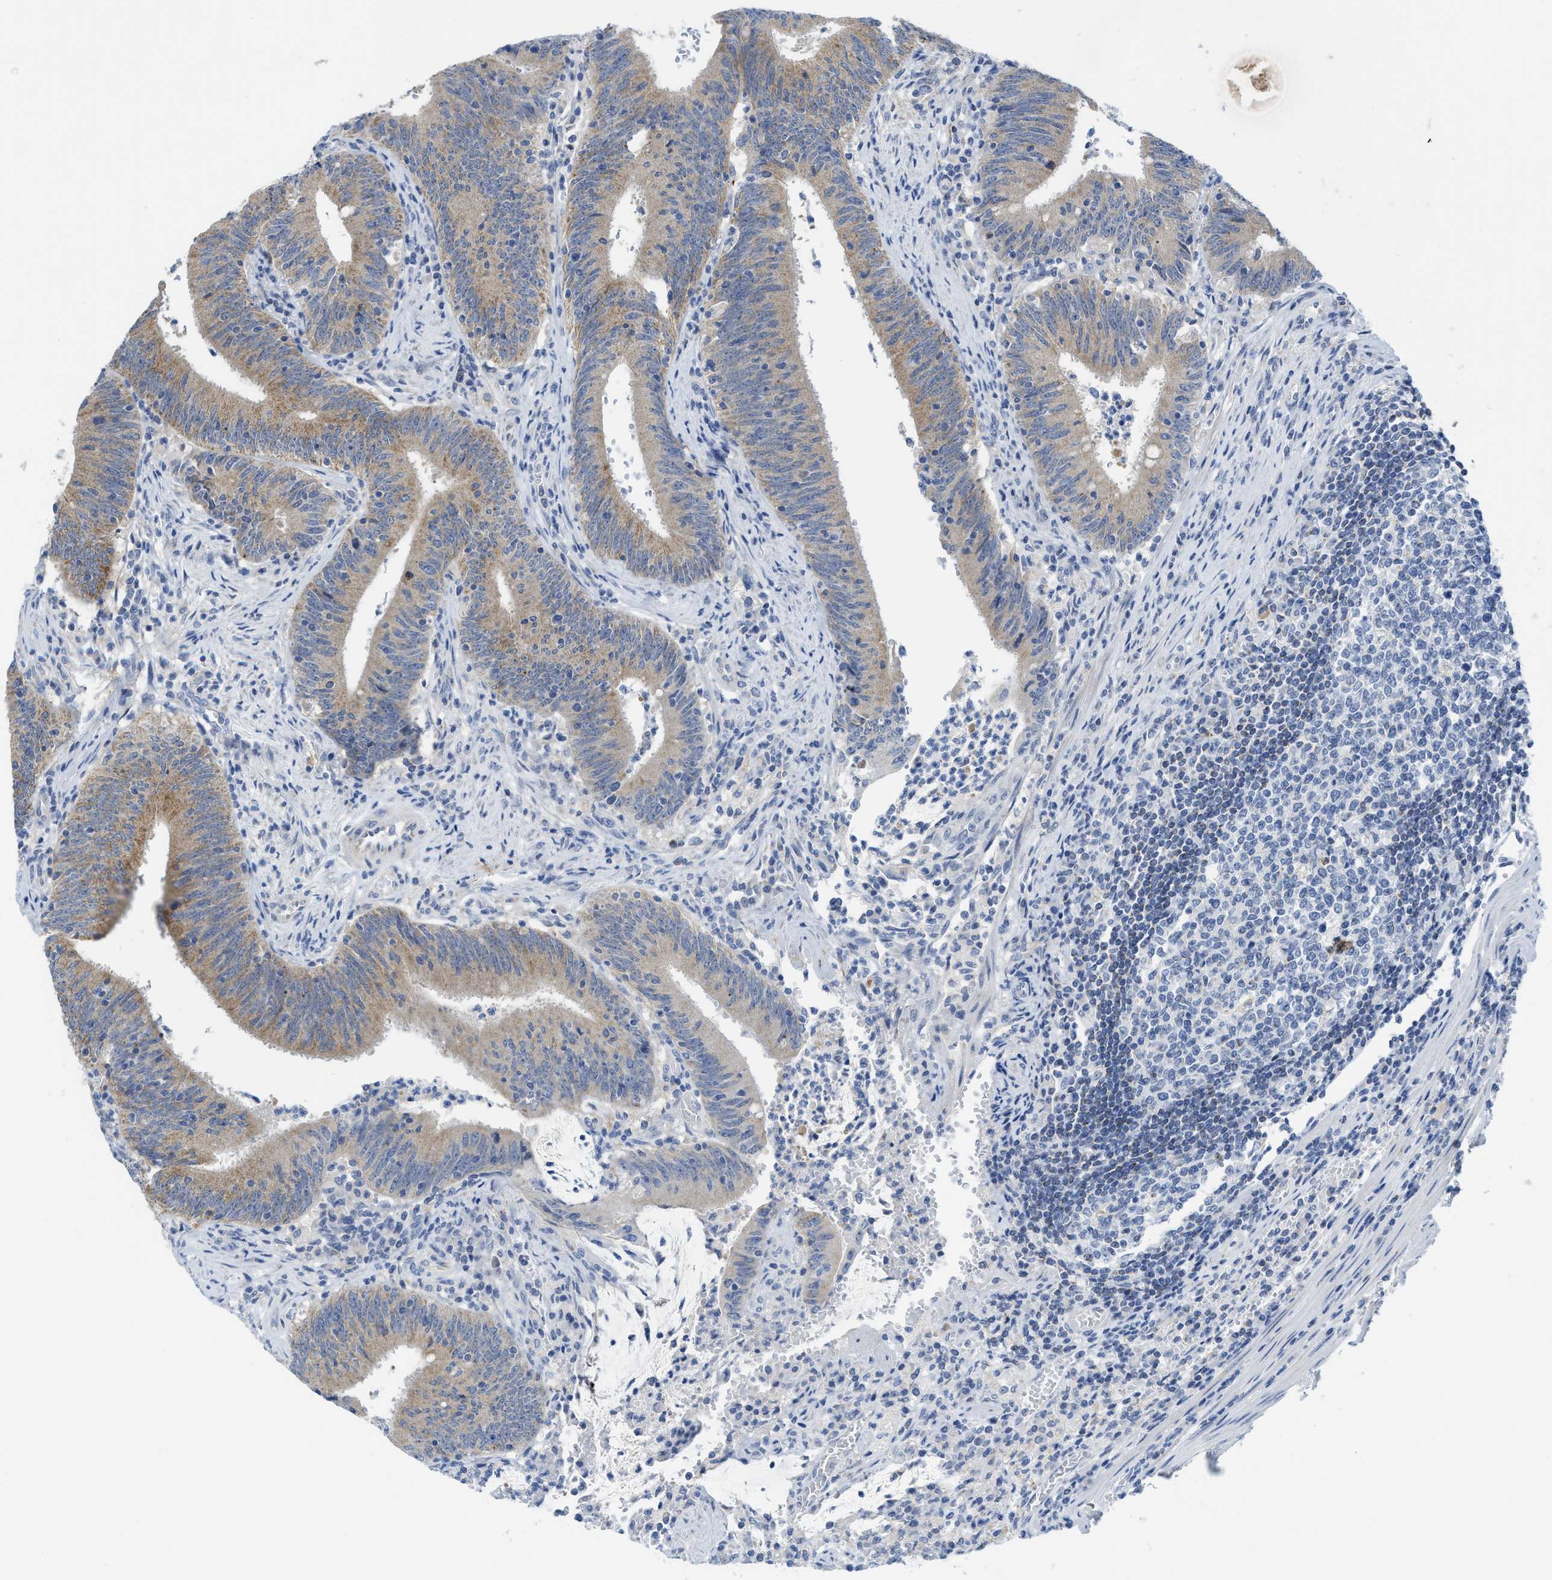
{"staining": {"intensity": "weak", "quantity": ">75%", "location": "cytoplasmic/membranous"}, "tissue": "colorectal cancer", "cell_type": "Tumor cells", "image_type": "cancer", "snomed": [{"axis": "morphology", "description": "Normal tissue, NOS"}, {"axis": "morphology", "description": "Adenocarcinoma, NOS"}, {"axis": "topography", "description": "Rectum"}], "caption": "IHC staining of adenocarcinoma (colorectal), which demonstrates low levels of weak cytoplasmic/membranous staining in about >75% of tumor cells indicating weak cytoplasmic/membranous protein staining. The staining was performed using DAB (3,3'-diaminobenzidine) (brown) for protein detection and nuclei were counterstained in hematoxylin (blue).", "gene": "GATD3", "patient": {"sex": "female", "age": 66}}